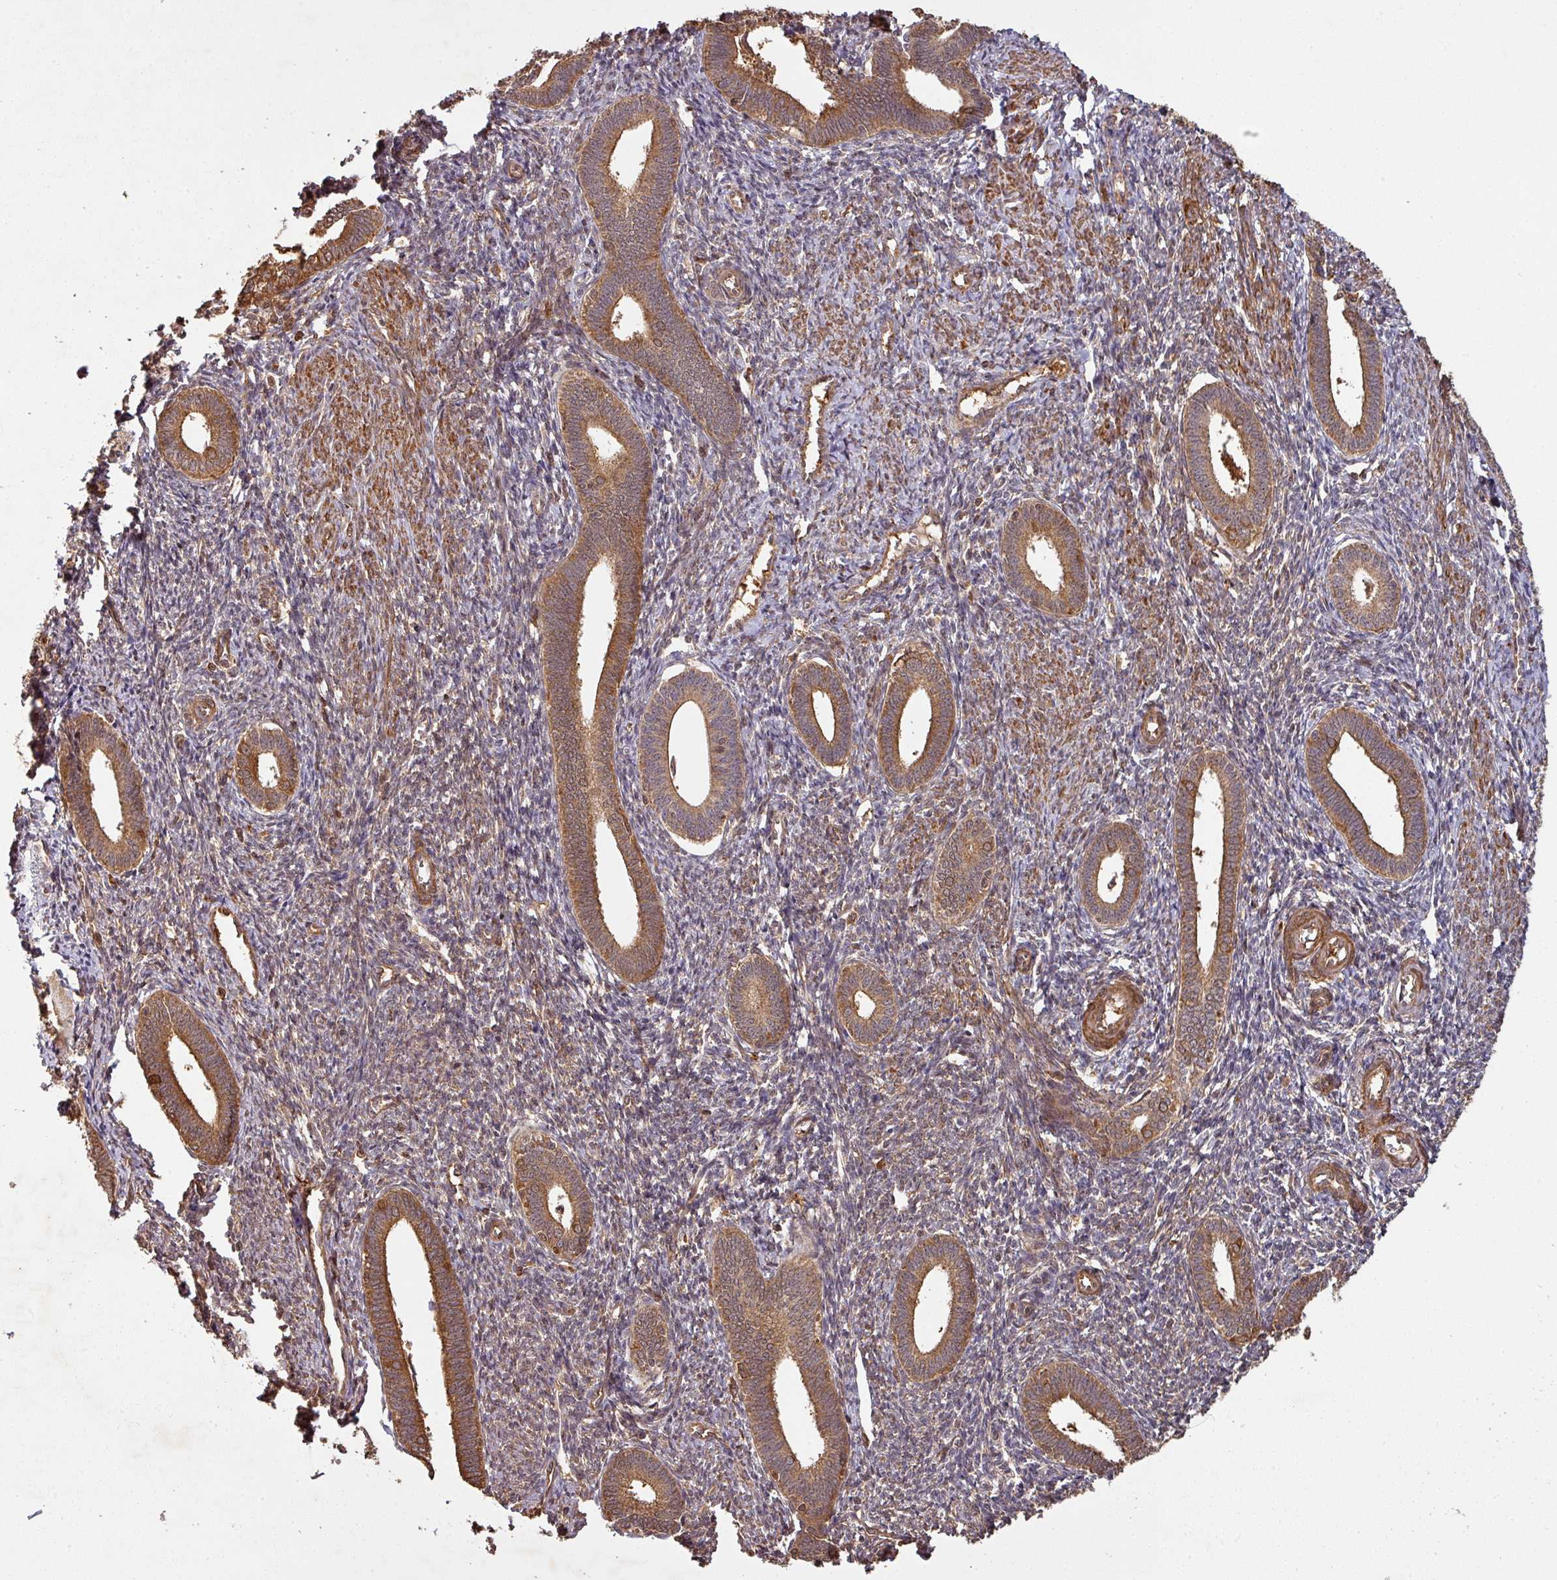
{"staining": {"intensity": "moderate", "quantity": ">75%", "location": "cytoplasmic/membranous"}, "tissue": "endometrium", "cell_type": "Cells in endometrial stroma", "image_type": "normal", "snomed": [{"axis": "morphology", "description": "Normal tissue, NOS"}, {"axis": "topography", "description": "Endometrium"}], "caption": "A high-resolution histopathology image shows immunohistochemistry (IHC) staining of normal endometrium, which demonstrates moderate cytoplasmic/membranous positivity in approximately >75% of cells in endometrial stroma.", "gene": "ZNF322", "patient": {"sex": "female", "age": 41}}